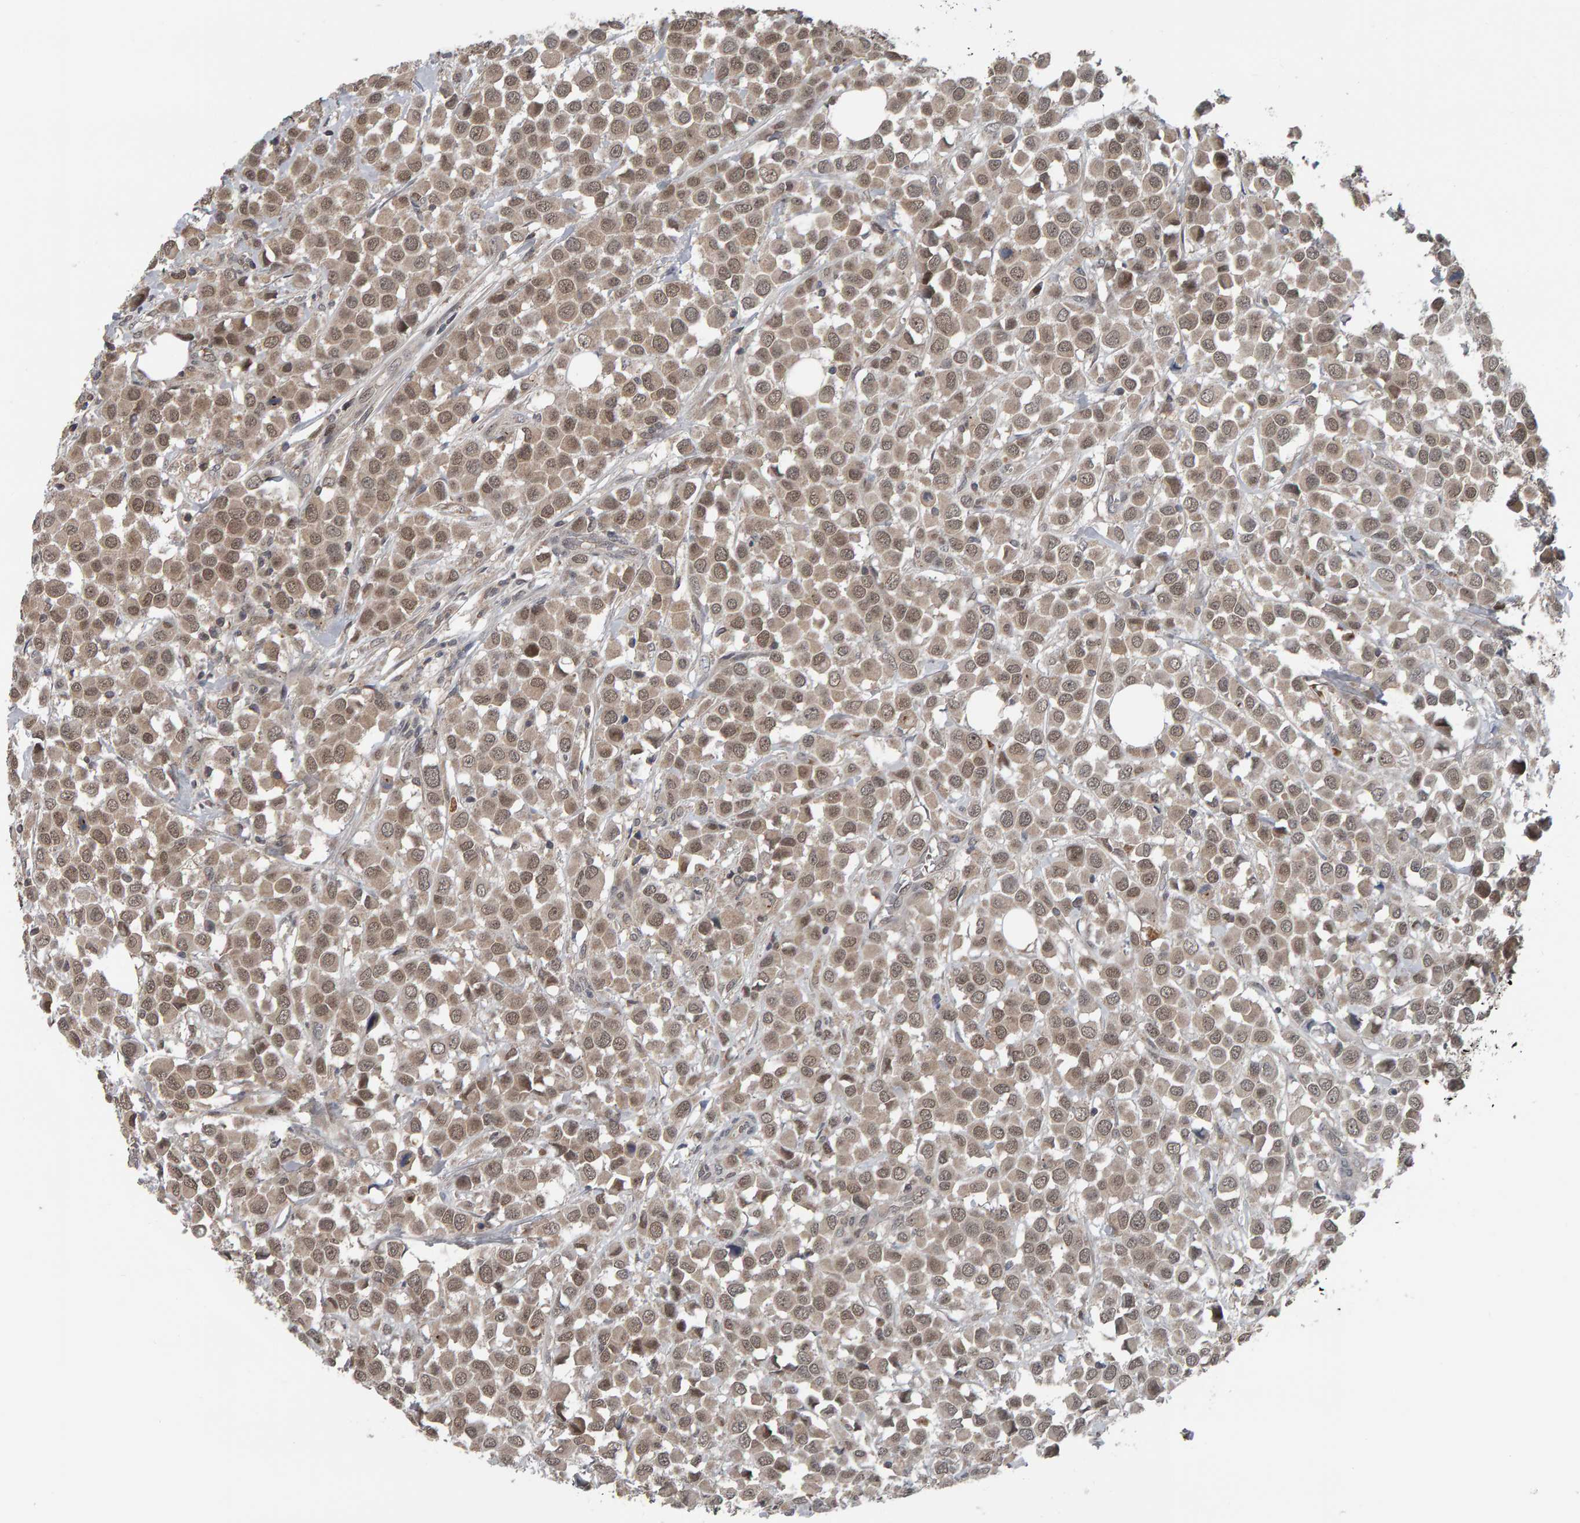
{"staining": {"intensity": "weak", "quantity": ">75%", "location": "cytoplasmic/membranous,nuclear"}, "tissue": "breast cancer", "cell_type": "Tumor cells", "image_type": "cancer", "snomed": [{"axis": "morphology", "description": "Duct carcinoma"}, {"axis": "topography", "description": "Breast"}], "caption": "Protein expression analysis of breast cancer reveals weak cytoplasmic/membranous and nuclear expression in approximately >75% of tumor cells. (Brightfield microscopy of DAB IHC at high magnification).", "gene": "COASY", "patient": {"sex": "female", "age": 61}}